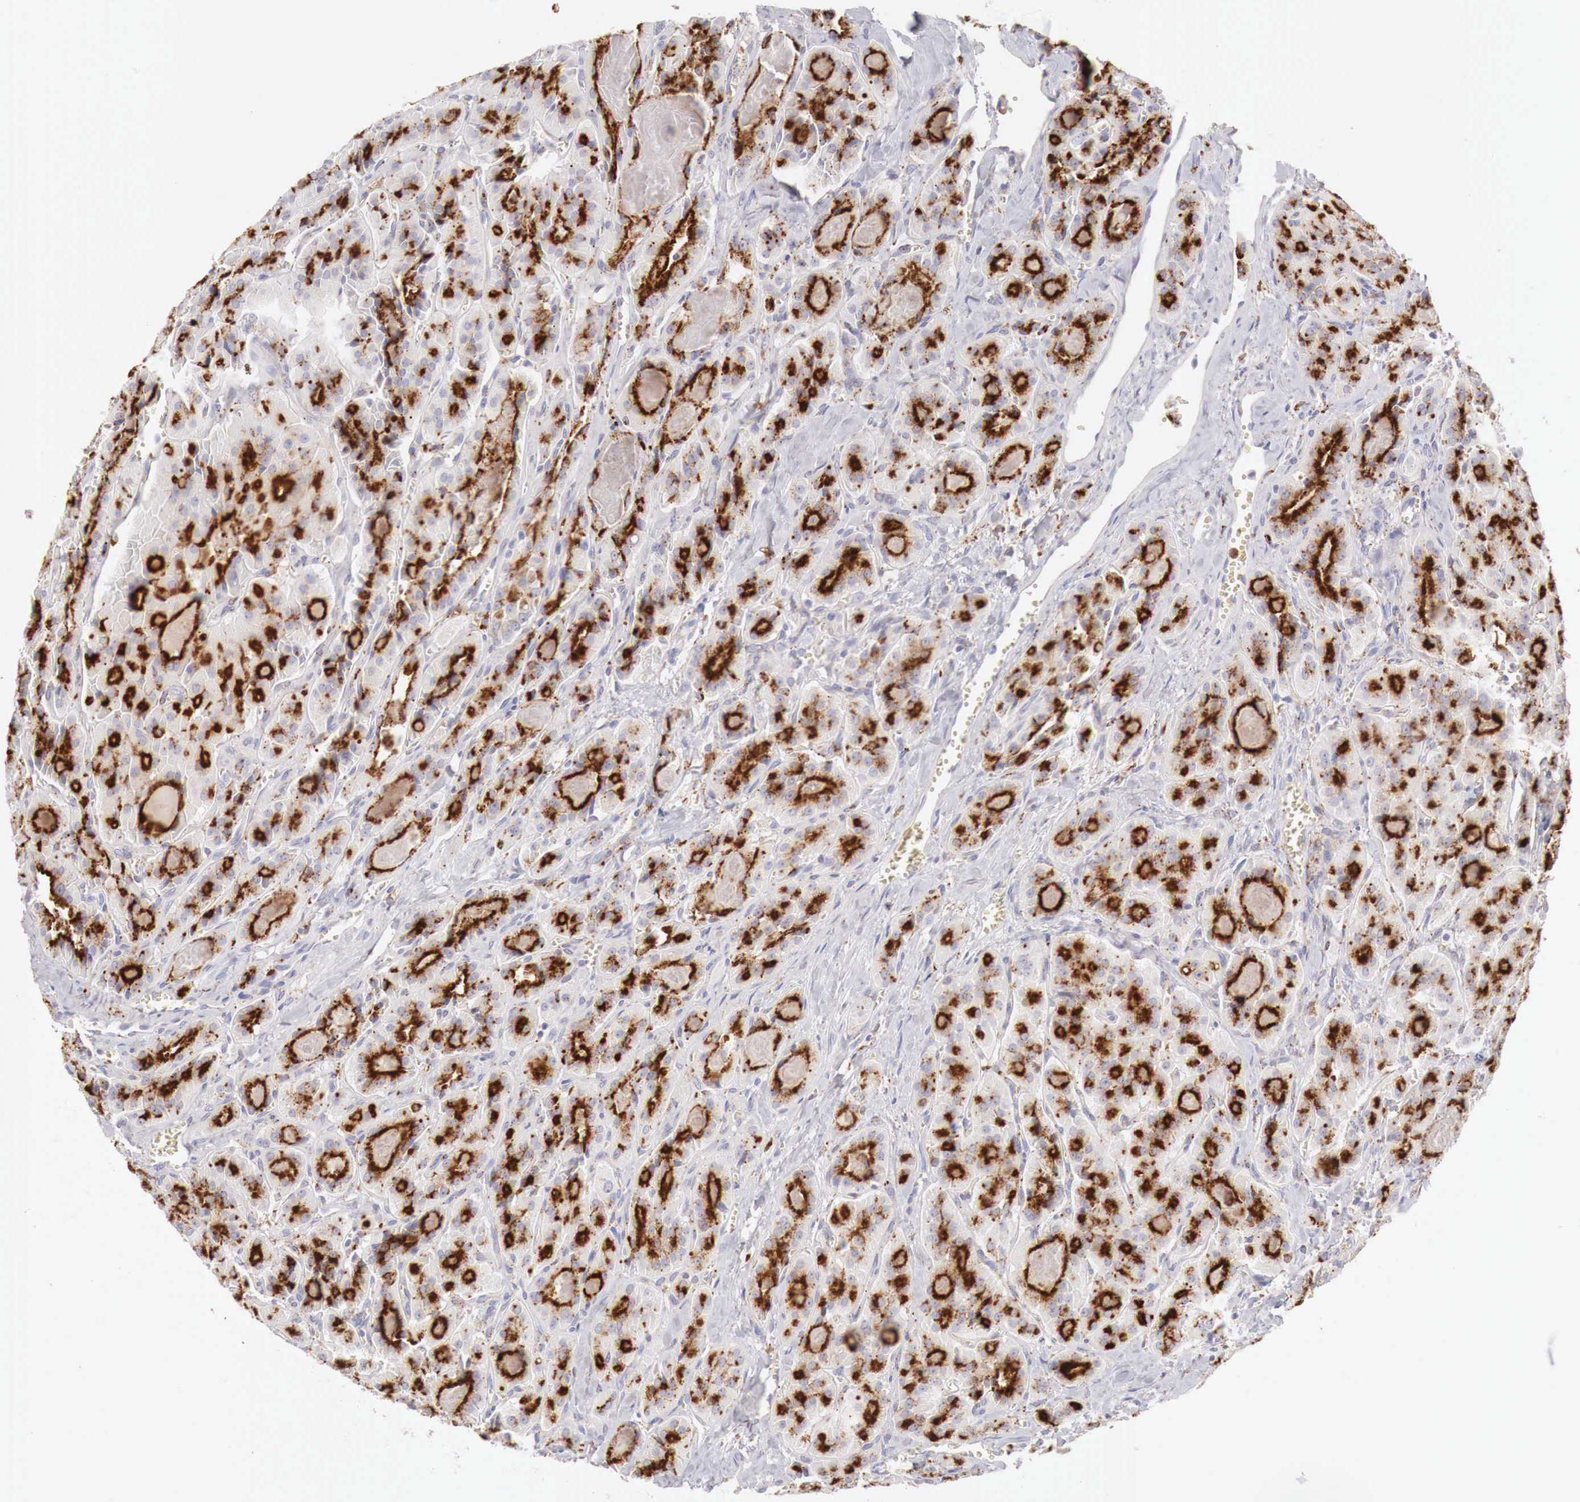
{"staining": {"intensity": "strong", "quantity": ">75%", "location": "cytoplasmic/membranous"}, "tissue": "thyroid cancer", "cell_type": "Tumor cells", "image_type": "cancer", "snomed": [{"axis": "morphology", "description": "Carcinoma, NOS"}, {"axis": "topography", "description": "Thyroid gland"}], "caption": "Thyroid carcinoma stained for a protein (brown) demonstrates strong cytoplasmic/membranous positive positivity in about >75% of tumor cells.", "gene": "GLA", "patient": {"sex": "male", "age": 76}}